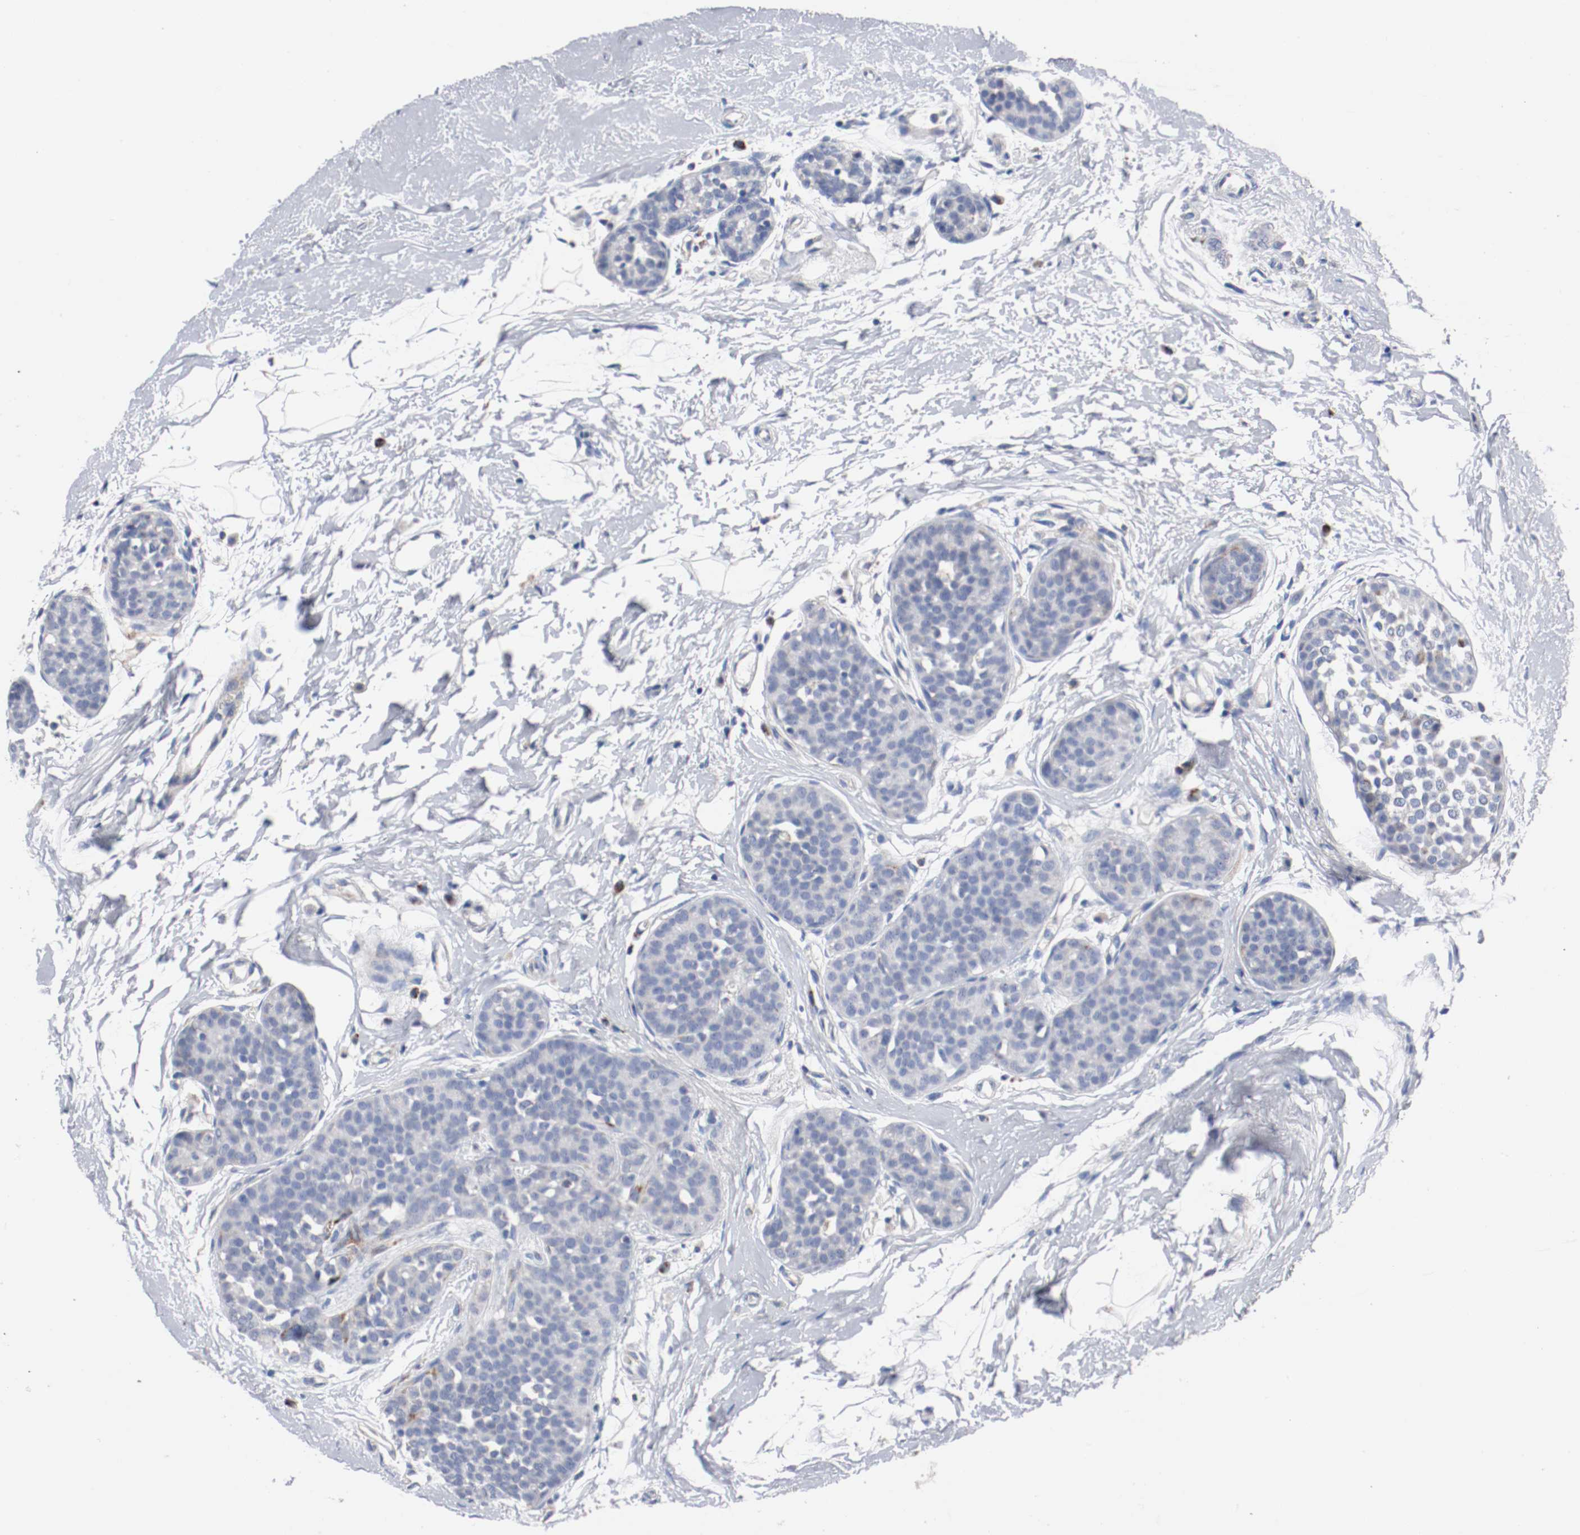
{"staining": {"intensity": "negative", "quantity": "none", "location": "none"}, "tissue": "breast cancer", "cell_type": "Tumor cells", "image_type": "cancer", "snomed": [{"axis": "morphology", "description": "Lobular carcinoma, in situ"}, {"axis": "morphology", "description": "Lobular carcinoma"}, {"axis": "topography", "description": "Breast"}], "caption": "Tumor cells are negative for protein expression in human breast cancer (lobular carcinoma in situ).", "gene": "TUBD1", "patient": {"sex": "female", "age": 41}}